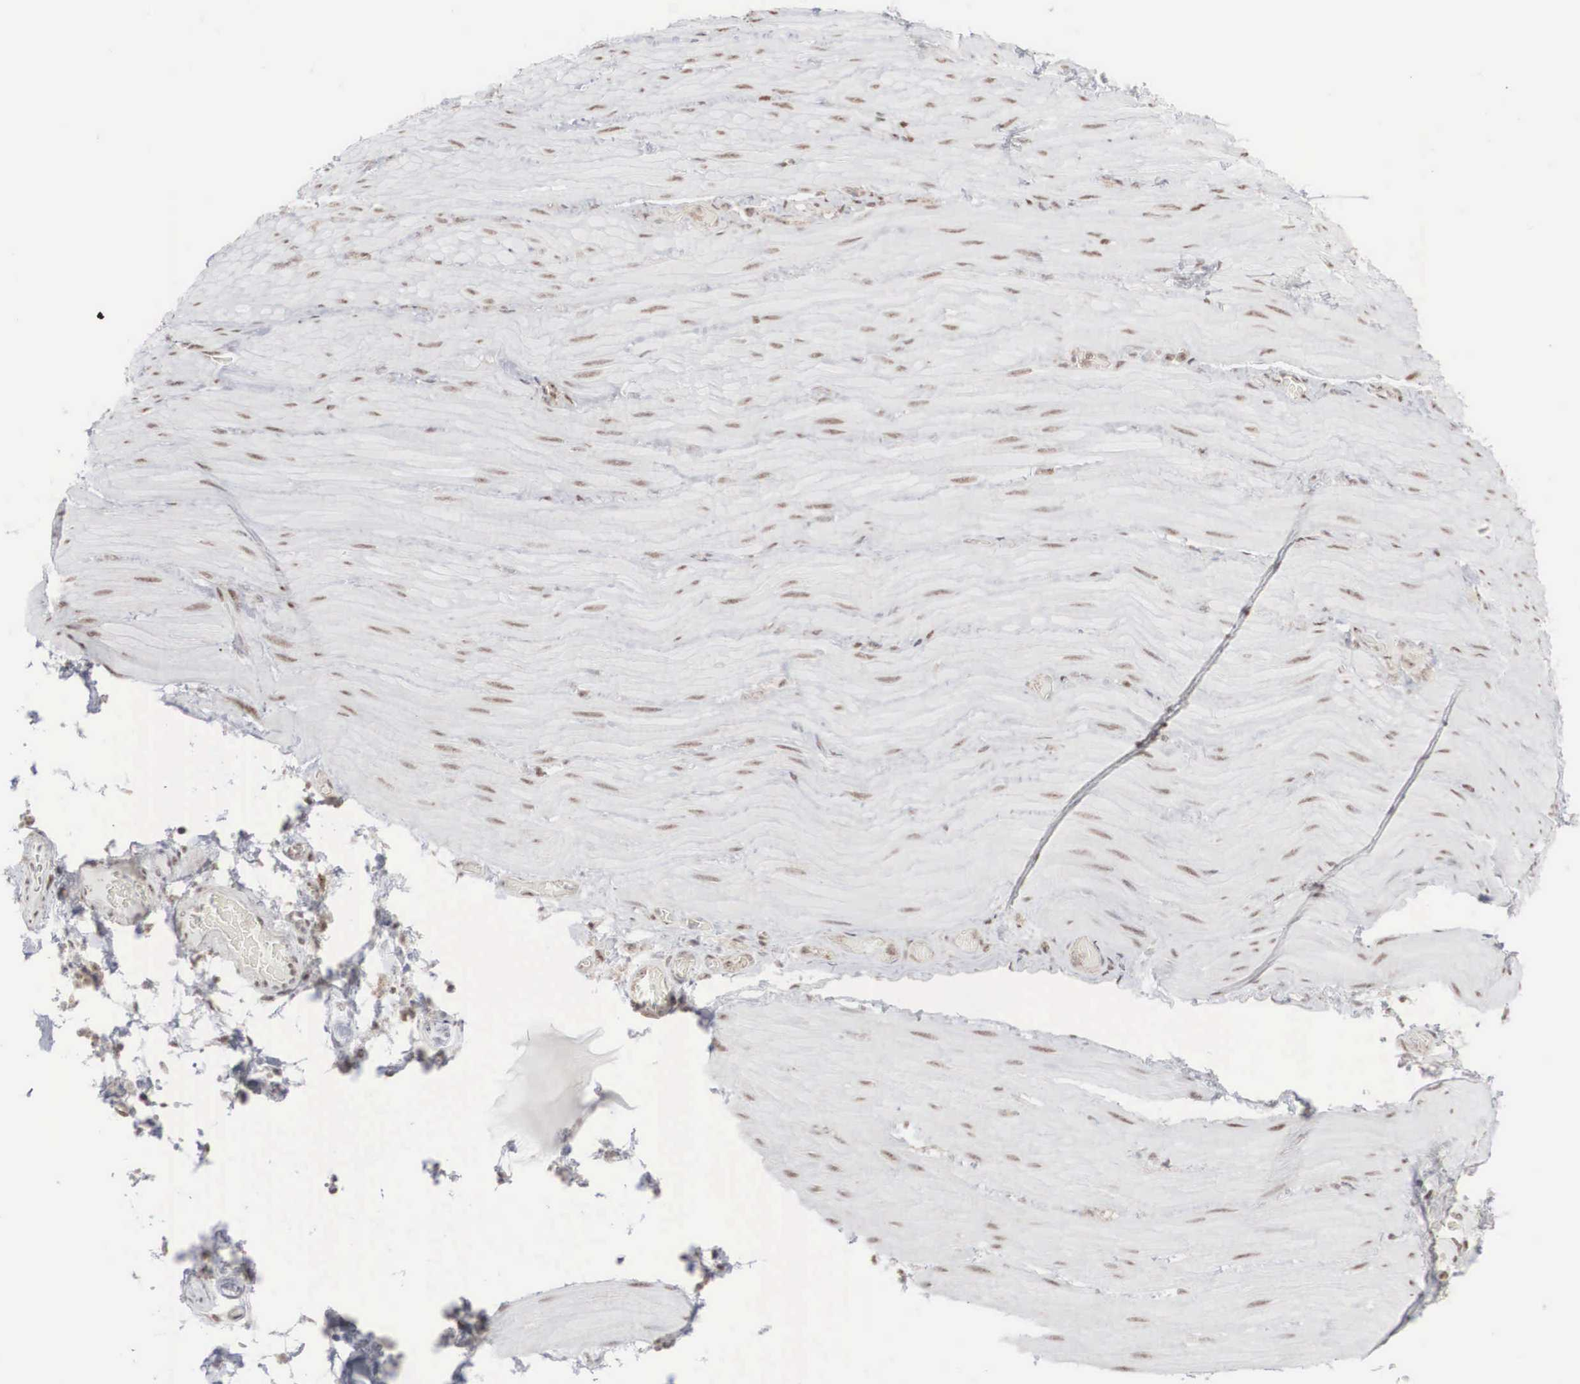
{"staining": {"intensity": "weak", "quantity": "25%-75%", "location": "nuclear"}, "tissue": "smooth muscle", "cell_type": "Smooth muscle cells", "image_type": "normal", "snomed": [{"axis": "morphology", "description": "Normal tissue, NOS"}, {"axis": "topography", "description": "Duodenum"}], "caption": "Immunohistochemistry (IHC) (DAB (3,3'-diaminobenzidine)) staining of unremarkable human smooth muscle demonstrates weak nuclear protein staining in about 25%-75% of smooth muscle cells.", "gene": "AUTS2", "patient": {"sex": "male", "age": 63}}